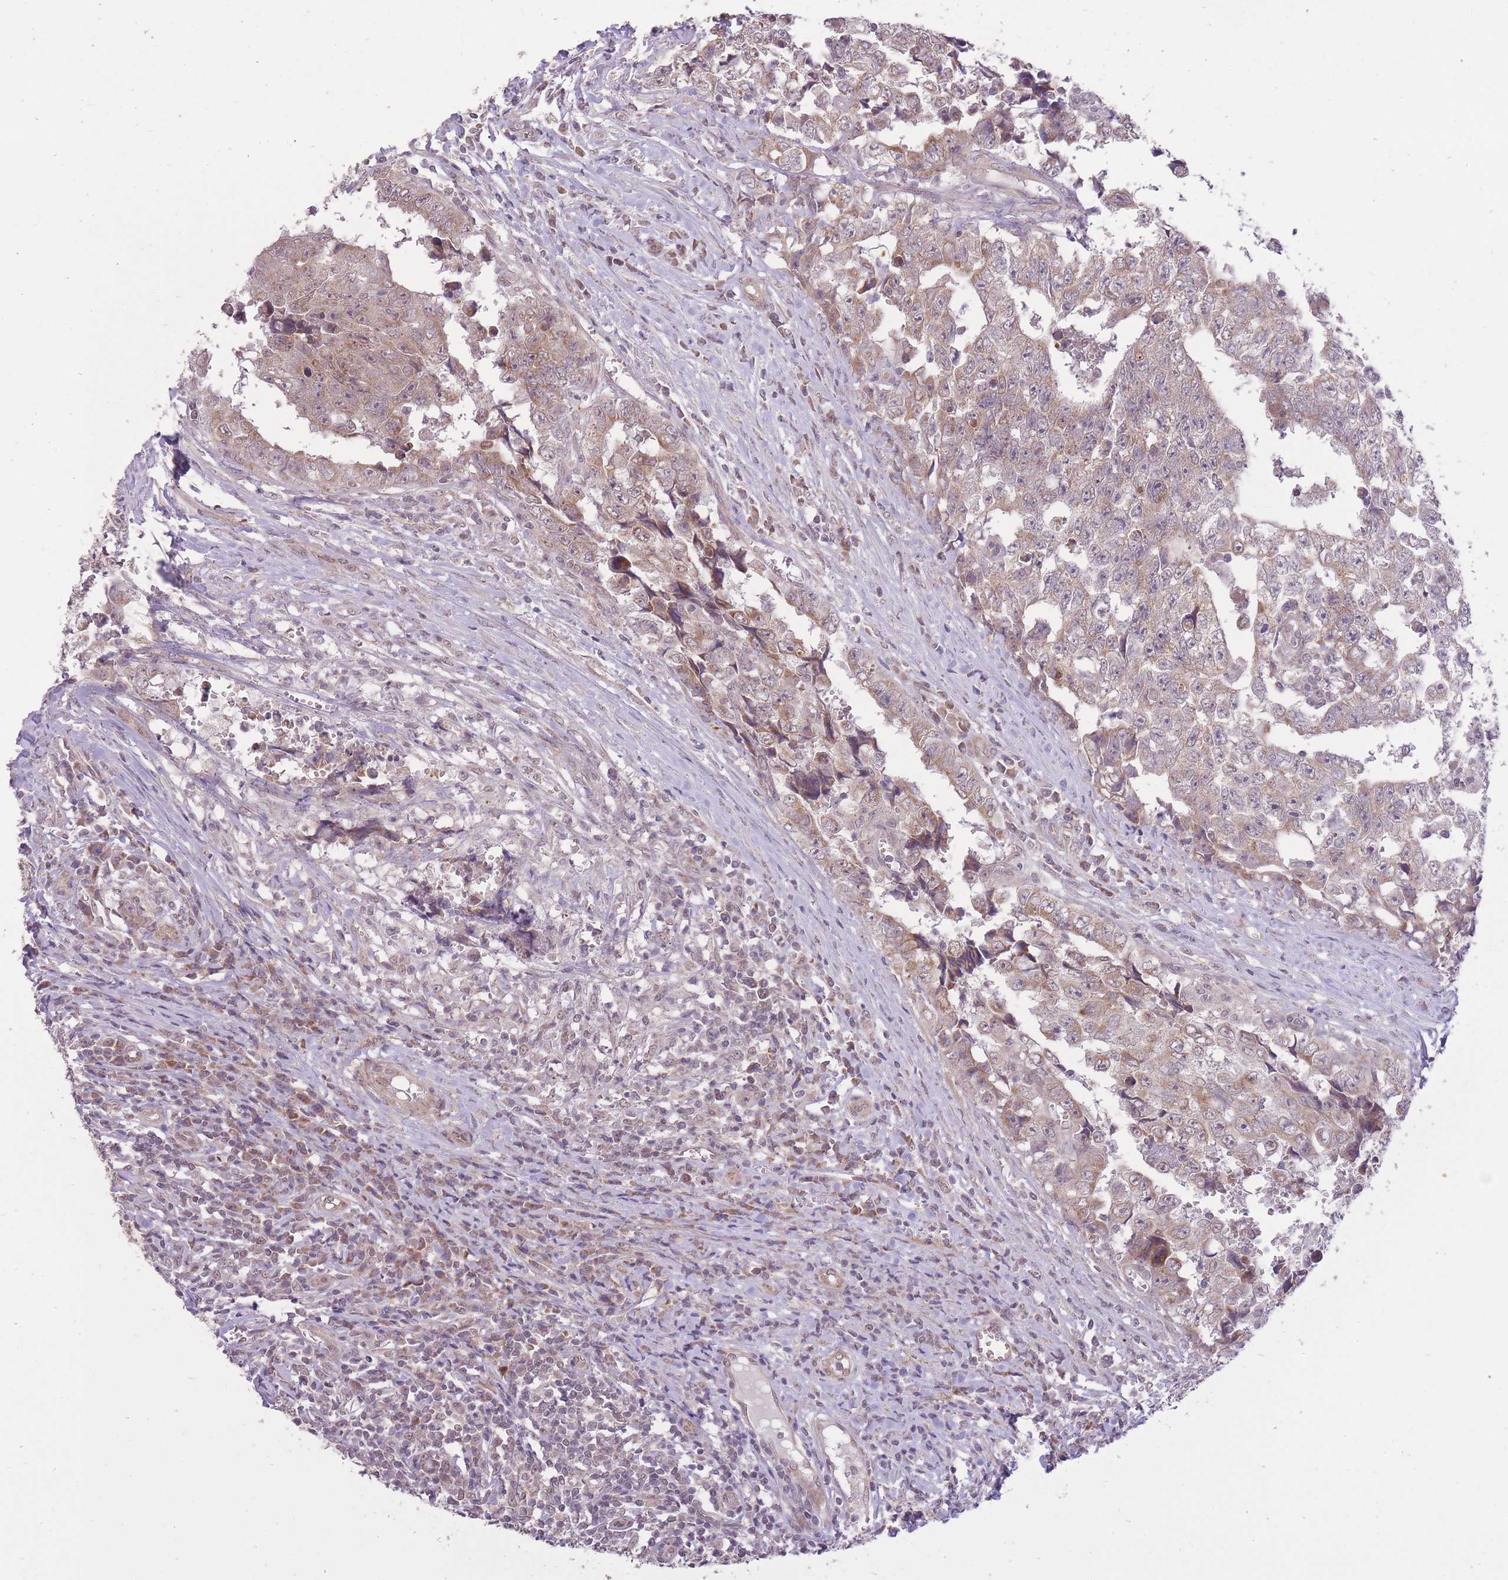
{"staining": {"intensity": "weak", "quantity": "<25%", "location": "cytoplasmic/membranous"}, "tissue": "testis cancer", "cell_type": "Tumor cells", "image_type": "cancer", "snomed": [{"axis": "morphology", "description": "Carcinoma, Embryonal, NOS"}, {"axis": "topography", "description": "Testis"}], "caption": "Immunohistochemistry (IHC) of testis cancer shows no expression in tumor cells.", "gene": "ELOA2", "patient": {"sex": "male", "age": 25}}